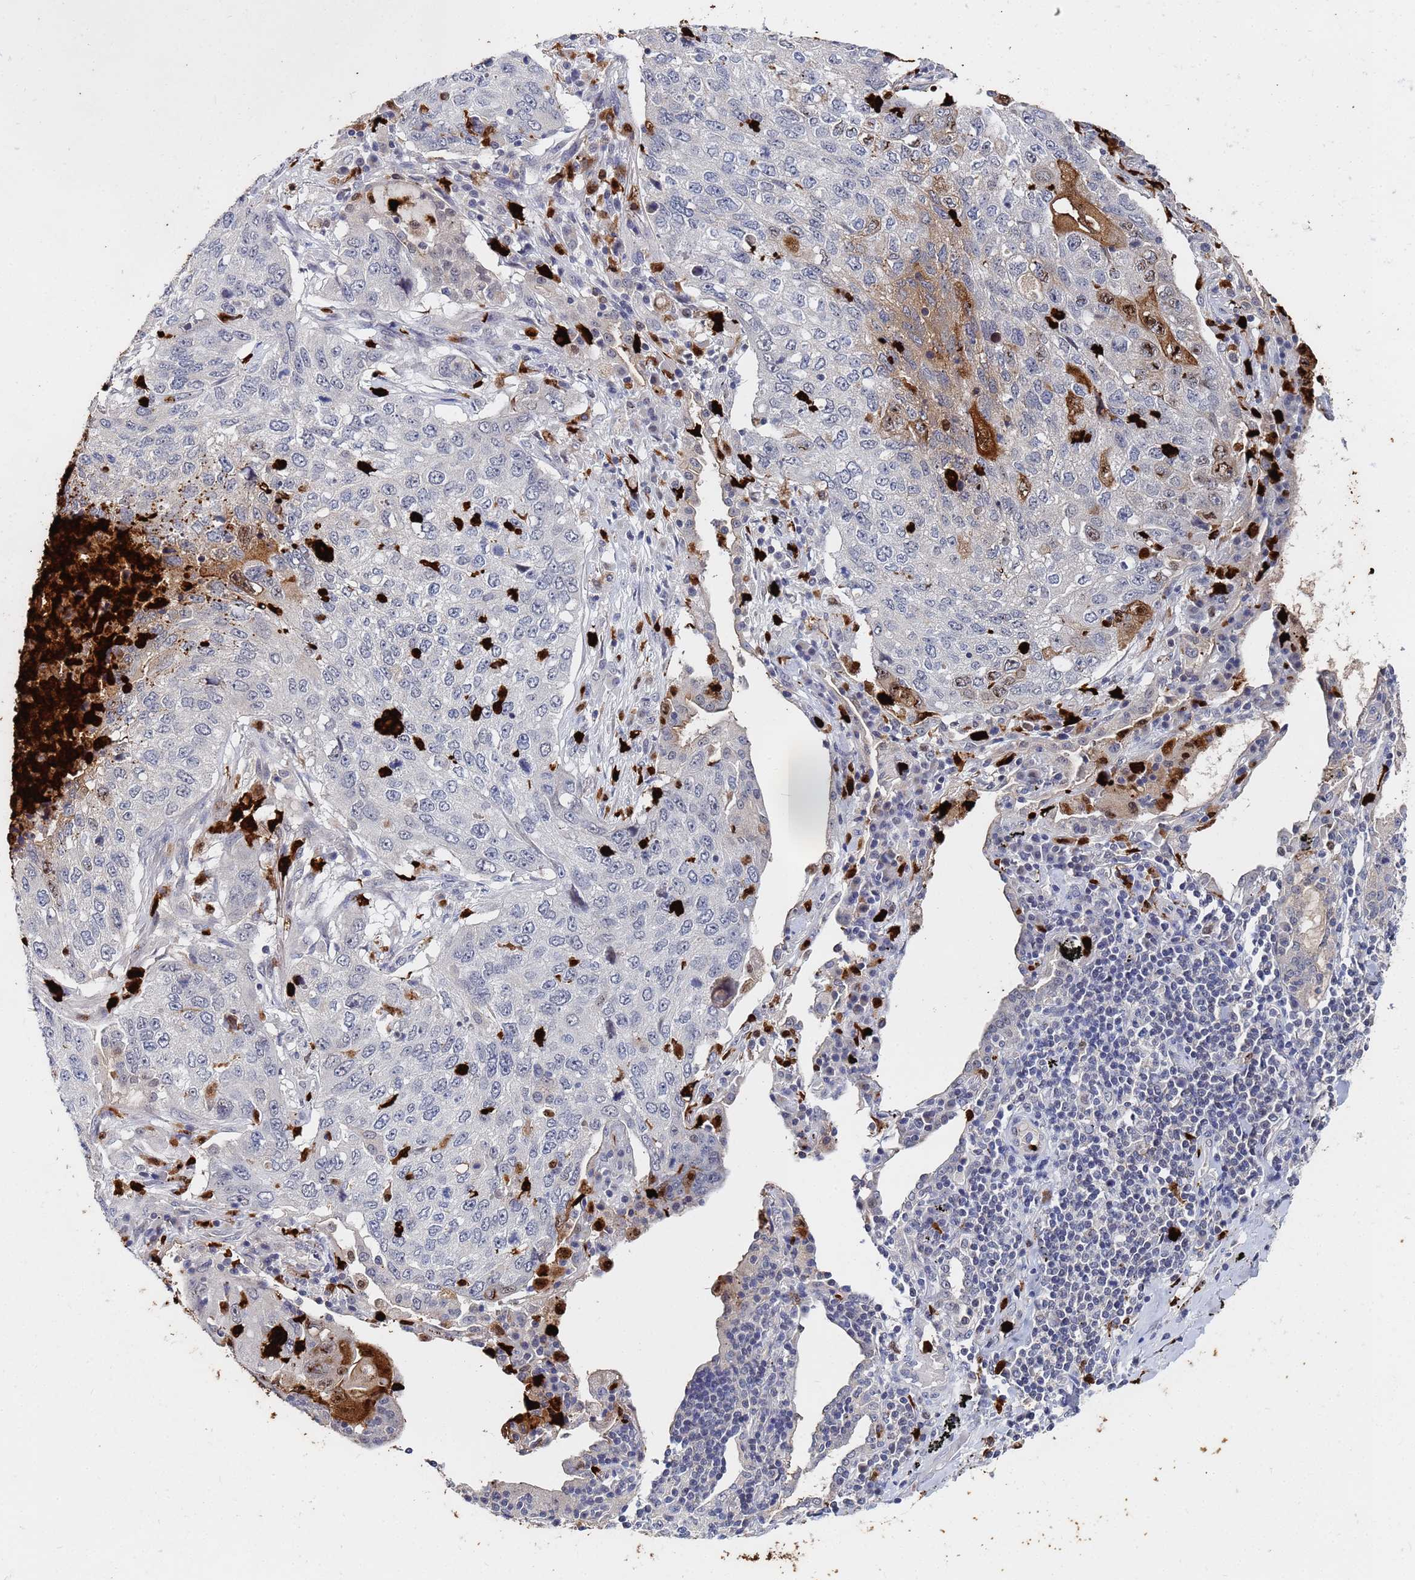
{"staining": {"intensity": "moderate", "quantity": "<25%", "location": "cytoplasmic/membranous"}, "tissue": "lung cancer", "cell_type": "Tumor cells", "image_type": "cancer", "snomed": [{"axis": "morphology", "description": "Squamous cell carcinoma, NOS"}, {"axis": "topography", "description": "Lung"}], "caption": "Immunohistochemical staining of lung squamous cell carcinoma exhibits low levels of moderate cytoplasmic/membranous protein staining in about <25% of tumor cells. The protein of interest is stained brown, and the nuclei are stained in blue (DAB (3,3'-diaminobenzidine) IHC with brightfield microscopy, high magnification).", "gene": "MTCL1", "patient": {"sex": "female", "age": 63}}